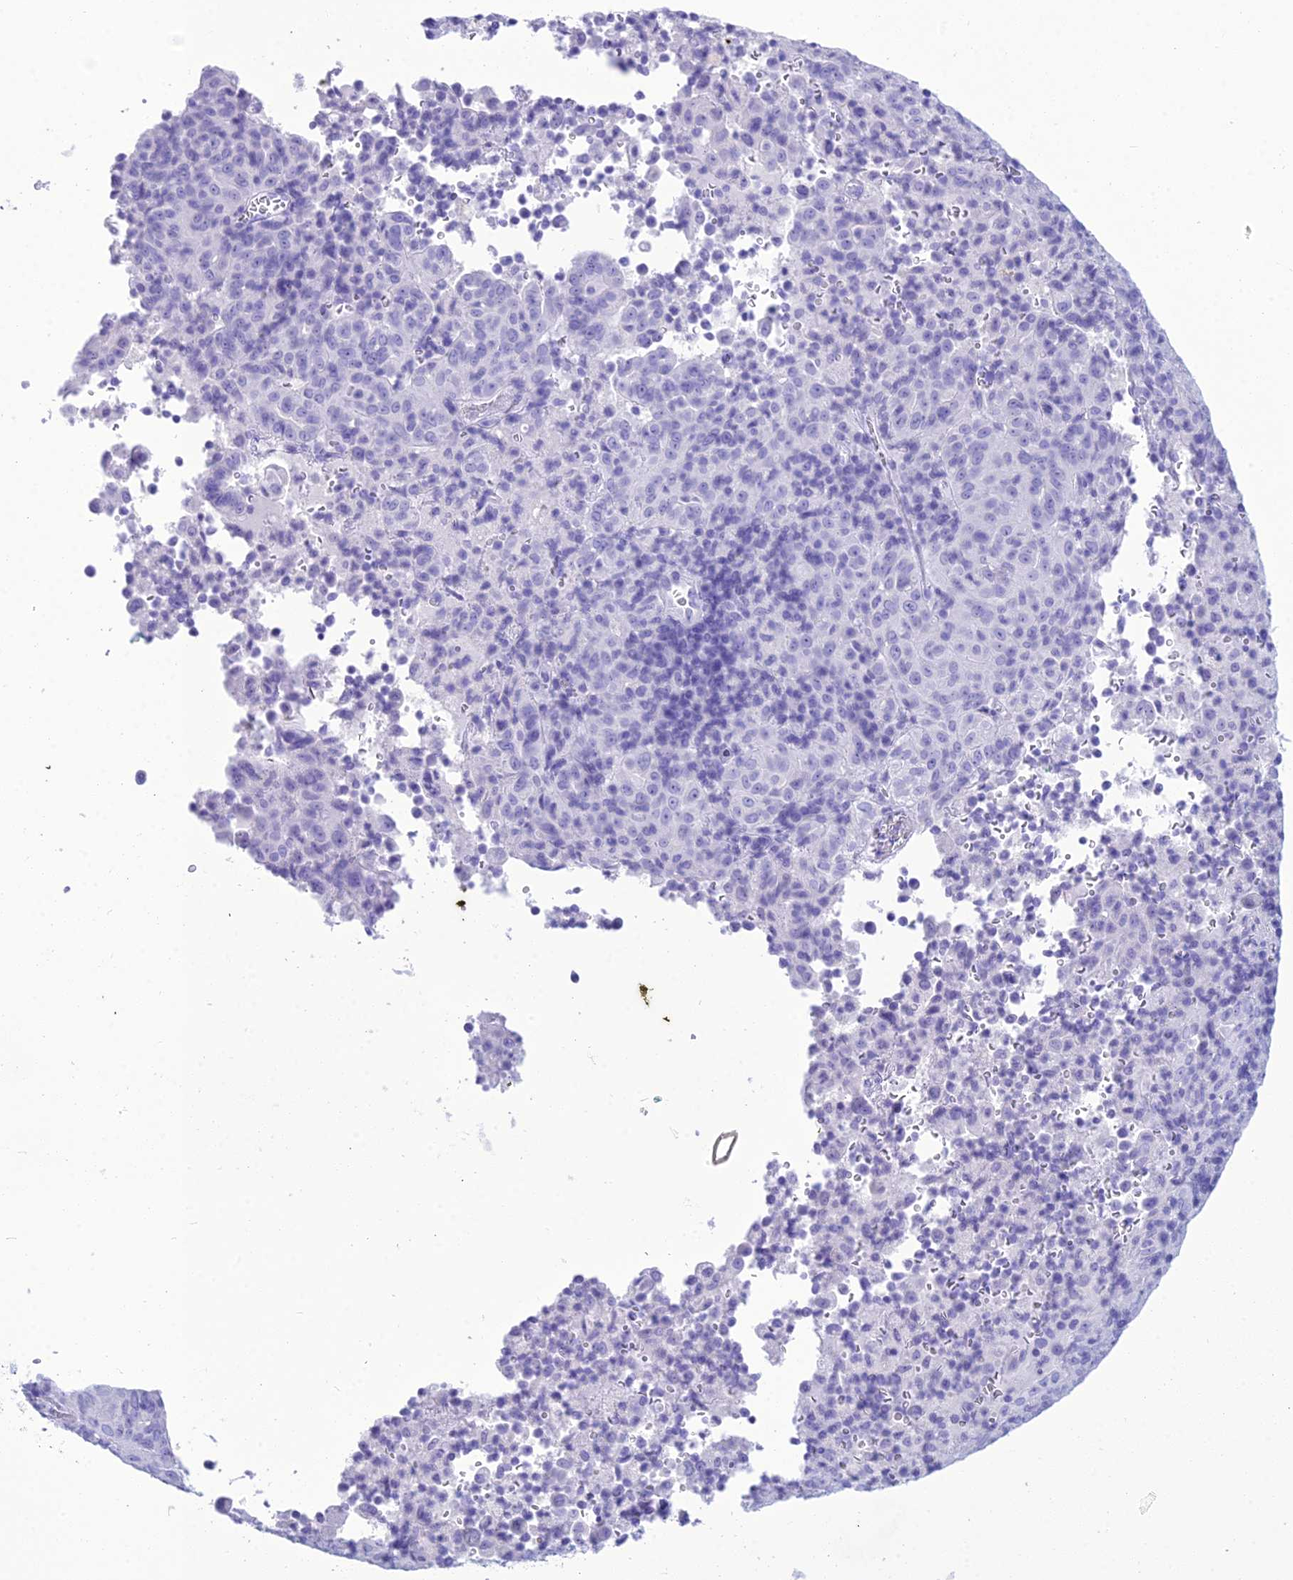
{"staining": {"intensity": "negative", "quantity": "none", "location": "none"}, "tissue": "pancreatic cancer", "cell_type": "Tumor cells", "image_type": "cancer", "snomed": [{"axis": "morphology", "description": "Adenocarcinoma, NOS"}, {"axis": "topography", "description": "Pancreas"}], "caption": "Tumor cells show no significant staining in adenocarcinoma (pancreatic). Nuclei are stained in blue.", "gene": "ZNF442", "patient": {"sex": "male", "age": 63}}